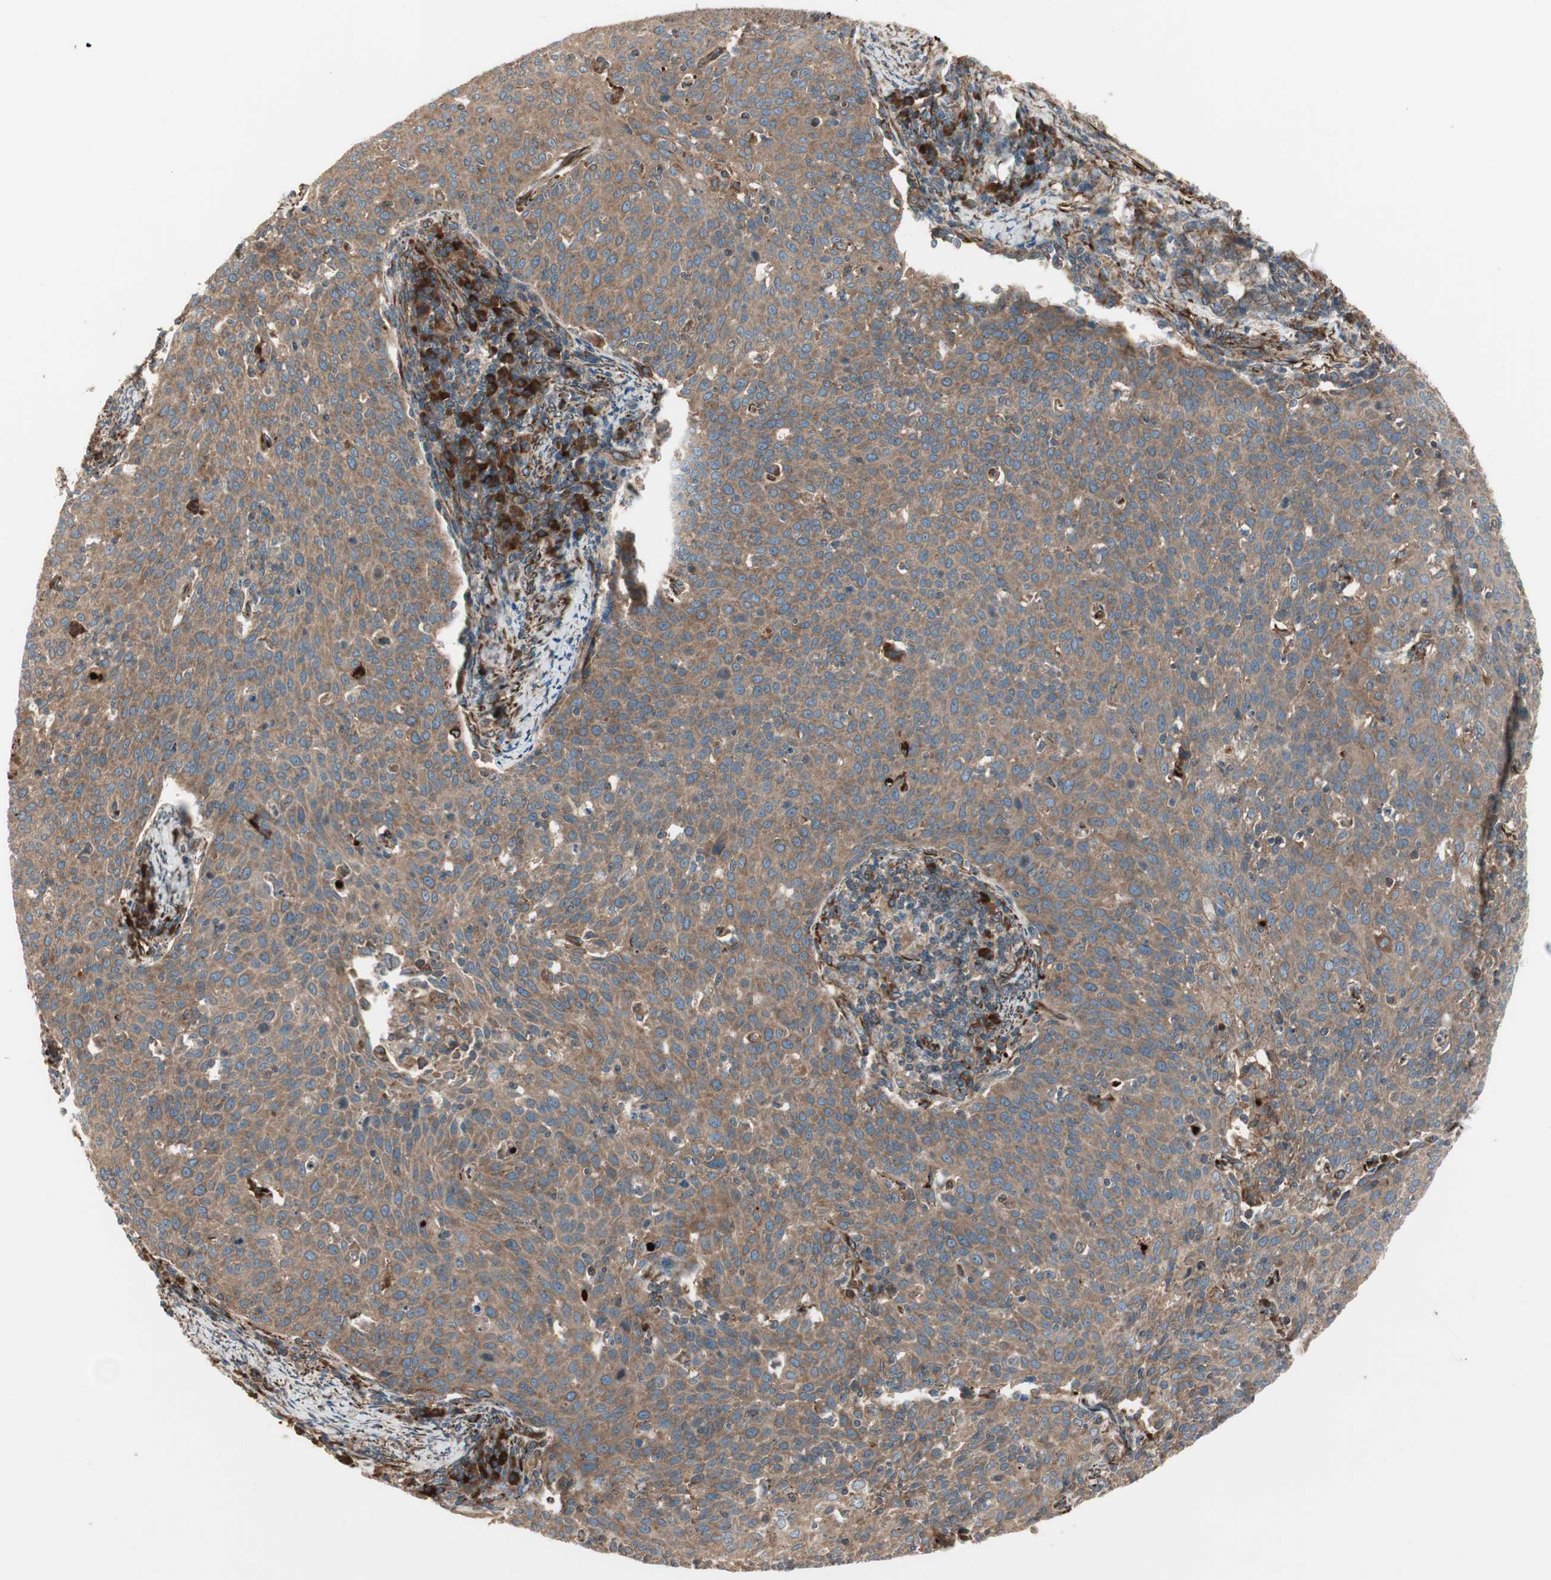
{"staining": {"intensity": "moderate", "quantity": ">75%", "location": "cytoplasmic/membranous"}, "tissue": "cervical cancer", "cell_type": "Tumor cells", "image_type": "cancer", "snomed": [{"axis": "morphology", "description": "Squamous cell carcinoma, NOS"}, {"axis": "topography", "description": "Cervix"}], "caption": "High-magnification brightfield microscopy of cervical cancer stained with DAB (3,3'-diaminobenzidine) (brown) and counterstained with hematoxylin (blue). tumor cells exhibit moderate cytoplasmic/membranous staining is appreciated in approximately>75% of cells.", "gene": "PRKG1", "patient": {"sex": "female", "age": 38}}